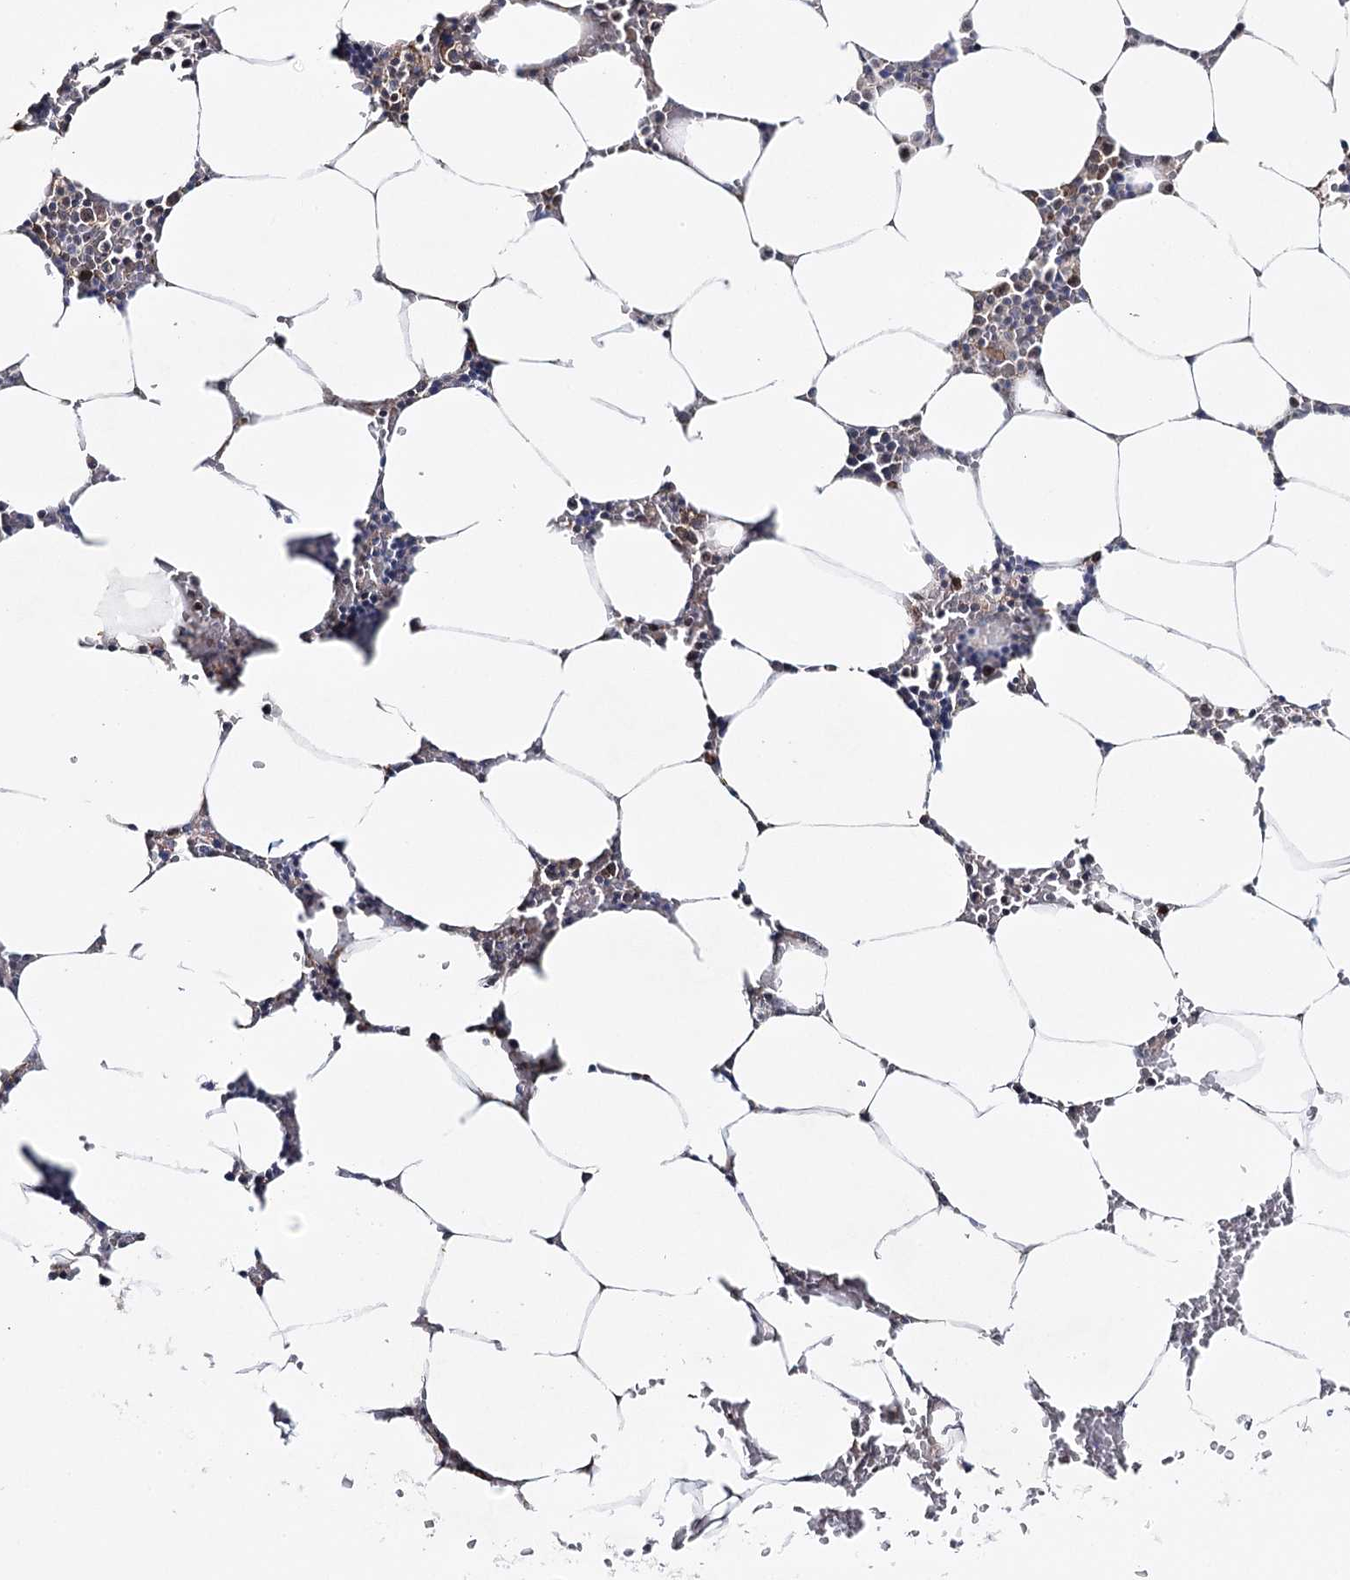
{"staining": {"intensity": "moderate", "quantity": "<25%", "location": "nuclear"}, "tissue": "bone marrow", "cell_type": "Hematopoietic cells", "image_type": "normal", "snomed": [{"axis": "morphology", "description": "Normal tissue, NOS"}, {"axis": "topography", "description": "Bone marrow"}], "caption": "Immunohistochemistry staining of normal bone marrow, which displays low levels of moderate nuclear expression in approximately <25% of hematopoietic cells indicating moderate nuclear protein positivity. The staining was performed using DAB (3,3'-diaminobenzidine) (brown) for protein detection and nuclei were counterstained in hematoxylin (blue).", "gene": "ZC3H8", "patient": {"sex": "male", "age": 70}}